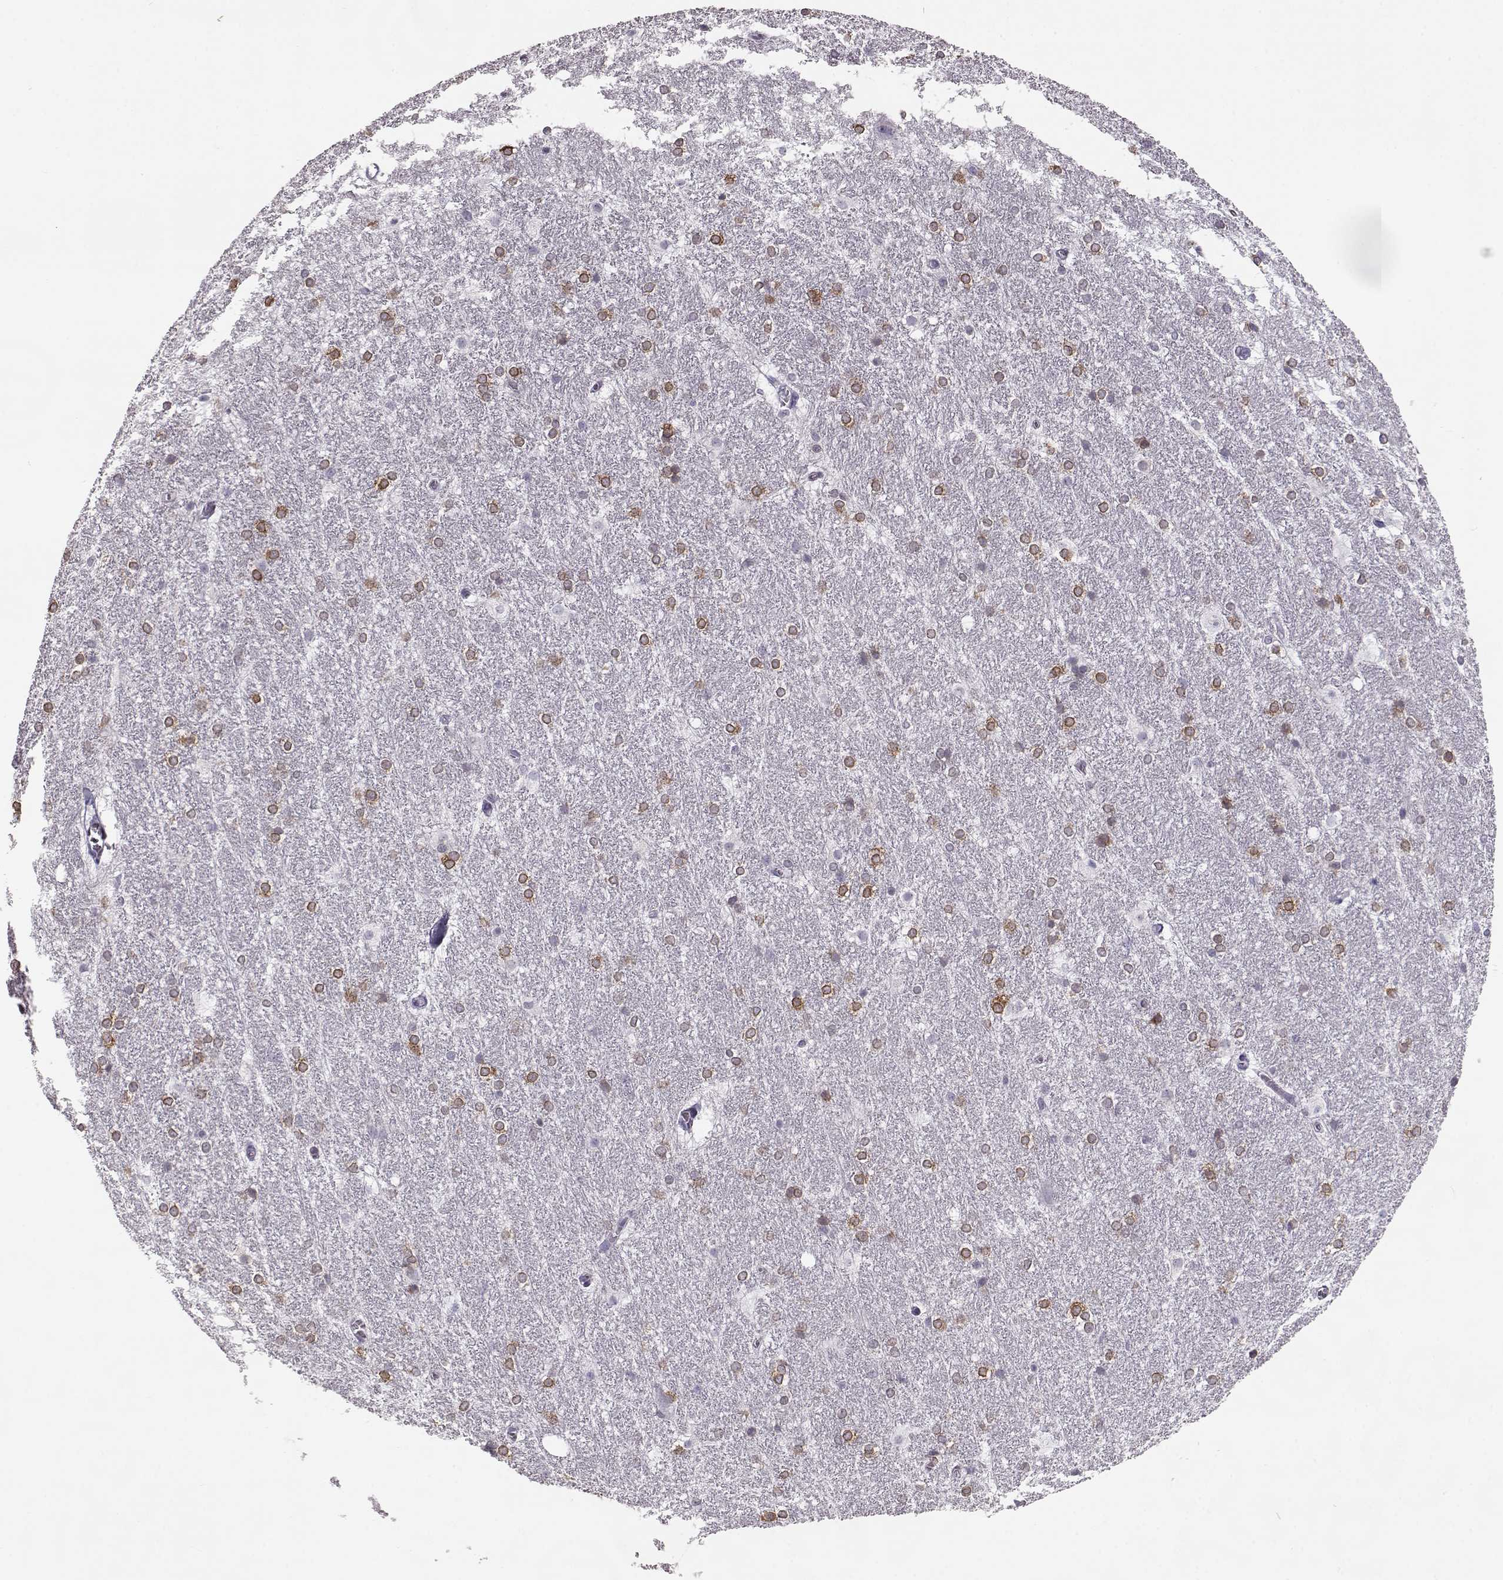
{"staining": {"intensity": "strong", "quantity": "<25%", "location": "cytoplasmic/membranous,nuclear"}, "tissue": "hippocampus", "cell_type": "Glial cells", "image_type": "normal", "snomed": [{"axis": "morphology", "description": "Normal tissue, NOS"}, {"axis": "topography", "description": "Cerebral cortex"}, {"axis": "topography", "description": "Hippocampus"}], "caption": "This micrograph displays normal hippocampus stained with IHC to label a protein in brown. The cytoplasmic/membranous,nuclear of glial cells show strong positivity for the protein. Nuclei are counter-stained blue.", "gene": "ELOVL5", "patient": {"sex": "female", "age": 19}}